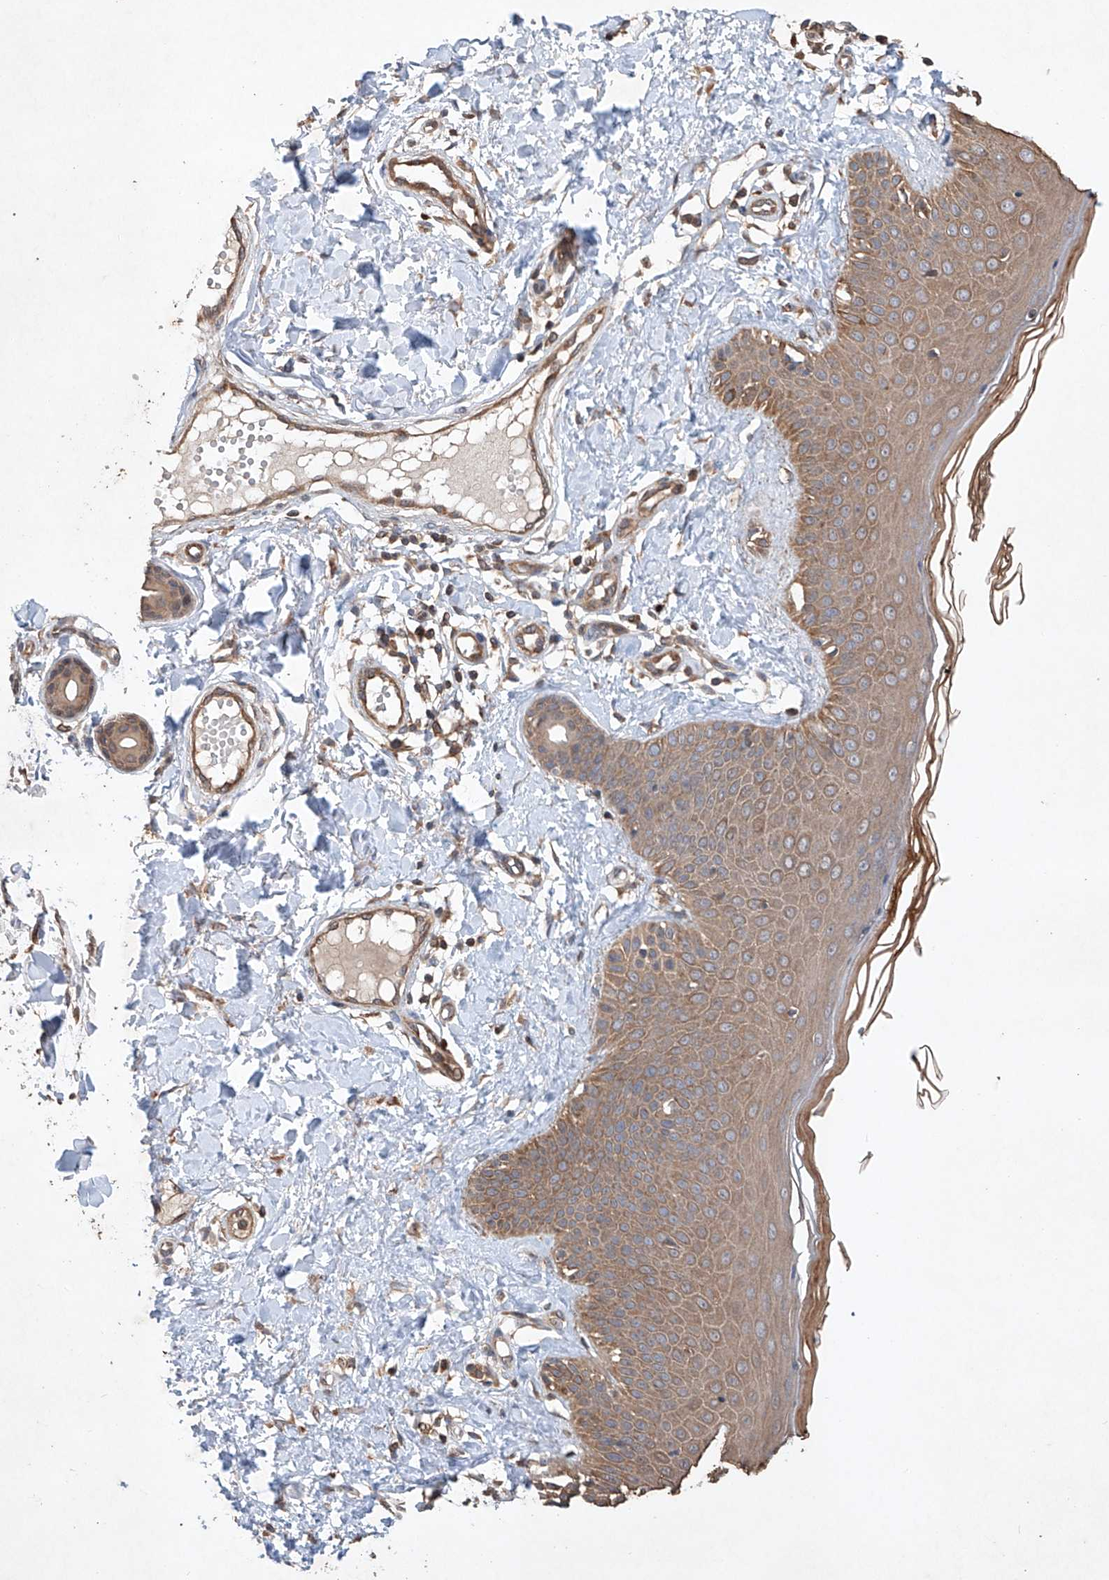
{"staining": {"intensity": "moderate", "quantity": ">75%", "location": "cytoplasmic/membranous"}, "tissue": "skin", "cell_type": "Fibroblasts", "image_type": "normal", "snomed": [{"axis": "morphology", "description": "Normal tissue, NOS"}, {"axis": "topography", "description": "Skin"}], "caption": "Moderate cytoplasmic/membranous protein staining is identified in approximately >75% of fibroblasts in skin. Using DAB (3,3'-diaminobenzidine) (brown) and hematoxylin (blue) stains, captured at high magnification using brightfield microscopy.", "gene": "LURAP1", "patient": {"sex": "male", "age": 52}}